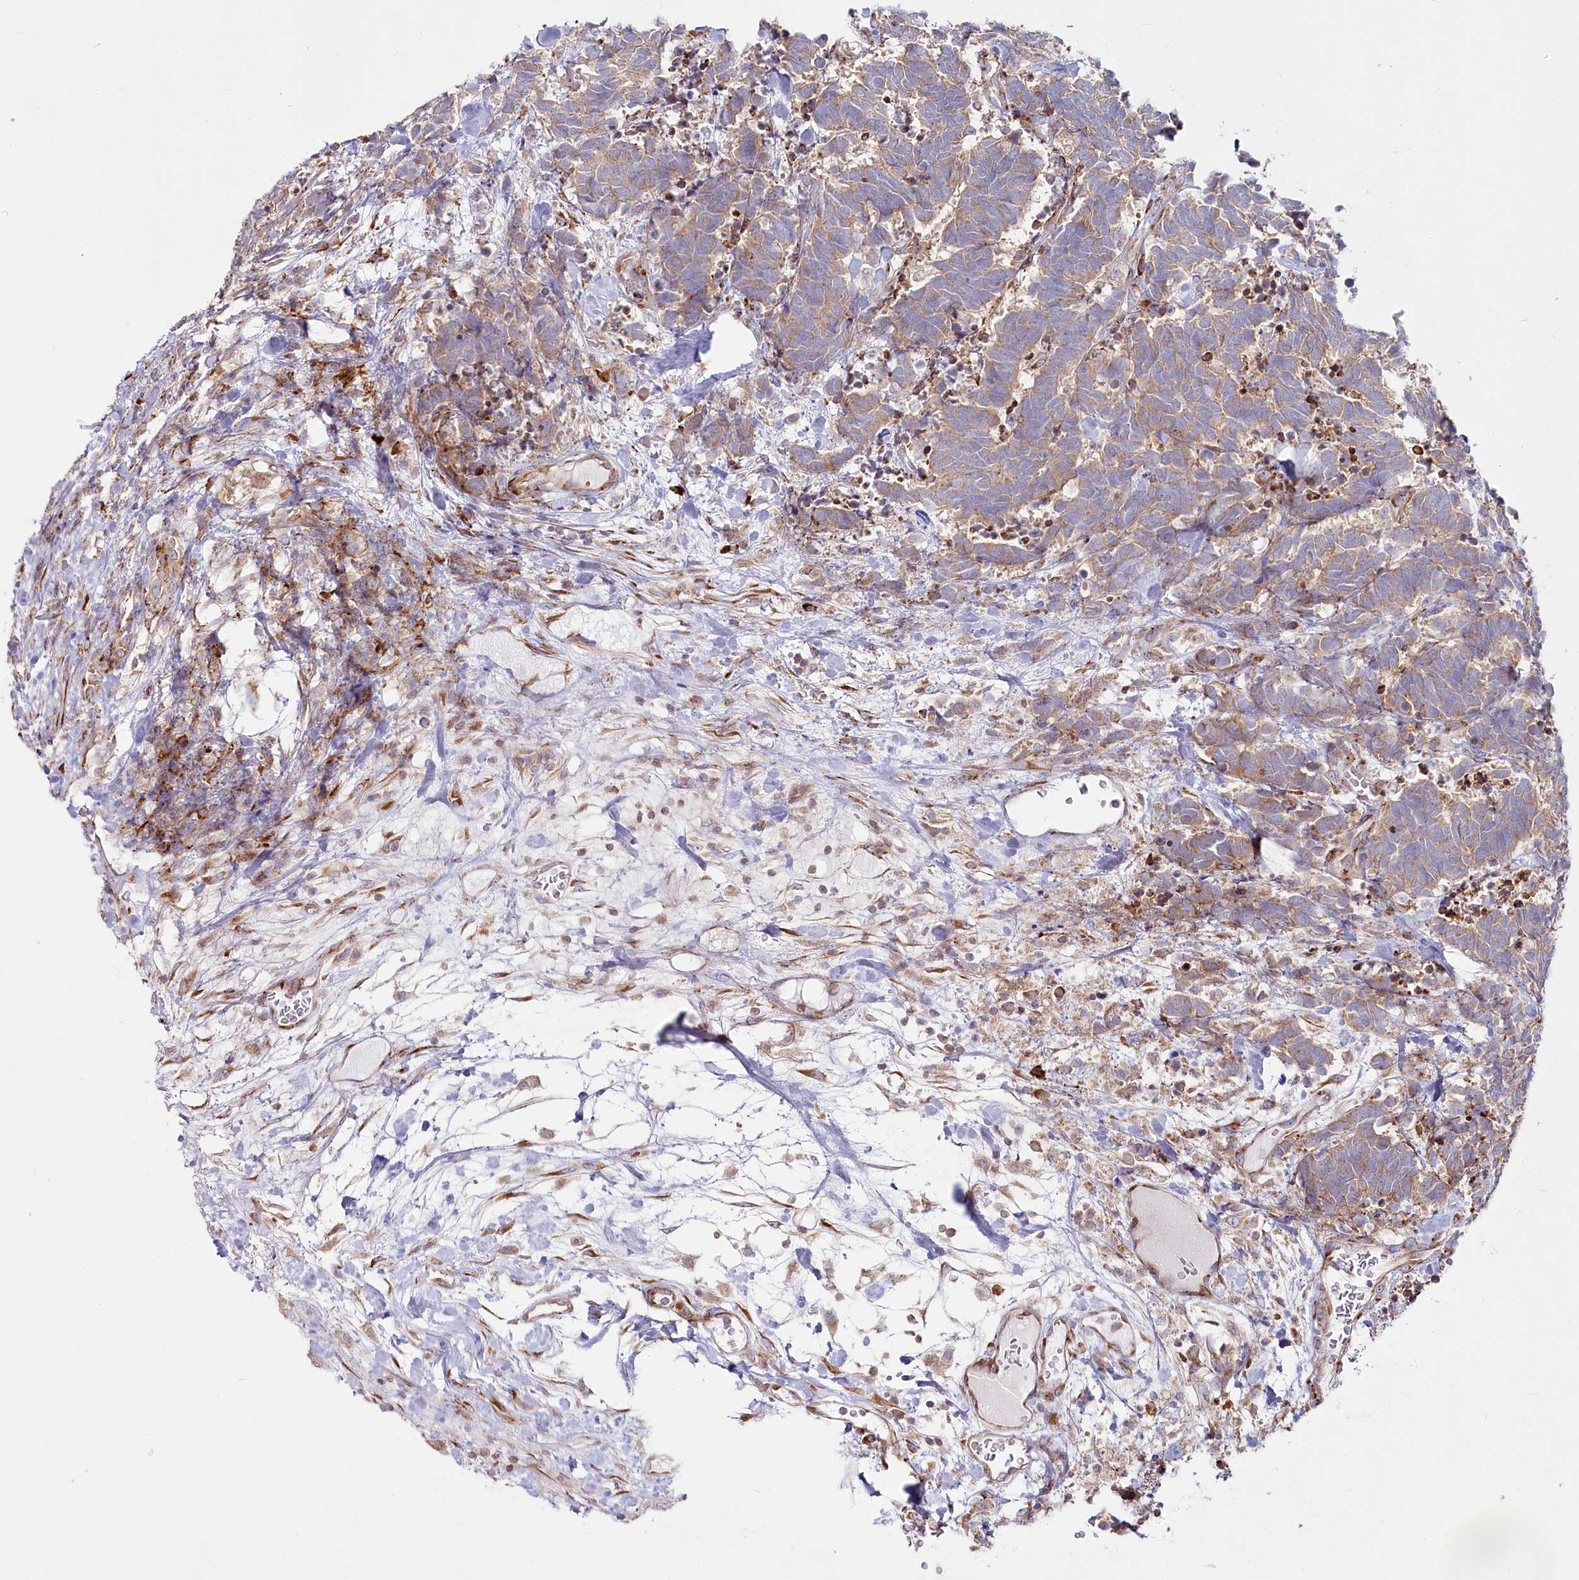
{"staining": {"intensity": "moderate", "quantity": ">75%", "location": "cytoplasmic/membranous"}, "tissue": "carcinoid", "cell_type": "Tumor cells", "image_type": "cancer", "snomed": [{"axis": "morphology", "description": "Carcinoma, NOS"}, {"axis": "morphology", "description": "Carcinoid, malignant, NOS"}, {"axis": "topography", "description": "Urinary bladder"}], "caption": "Immunohistochemical staining of carcinoid displays medium levels of moderate cytoplasmic/membranous protein staining in approximately >75% of tumor cells. The staining is performed using DAB brown chromogen to label protein expression. The nuclei are counter-stained blue using hematoxylin.", "gene": "POGLUT1", "patient": {"sex": "male", "age": 57}}